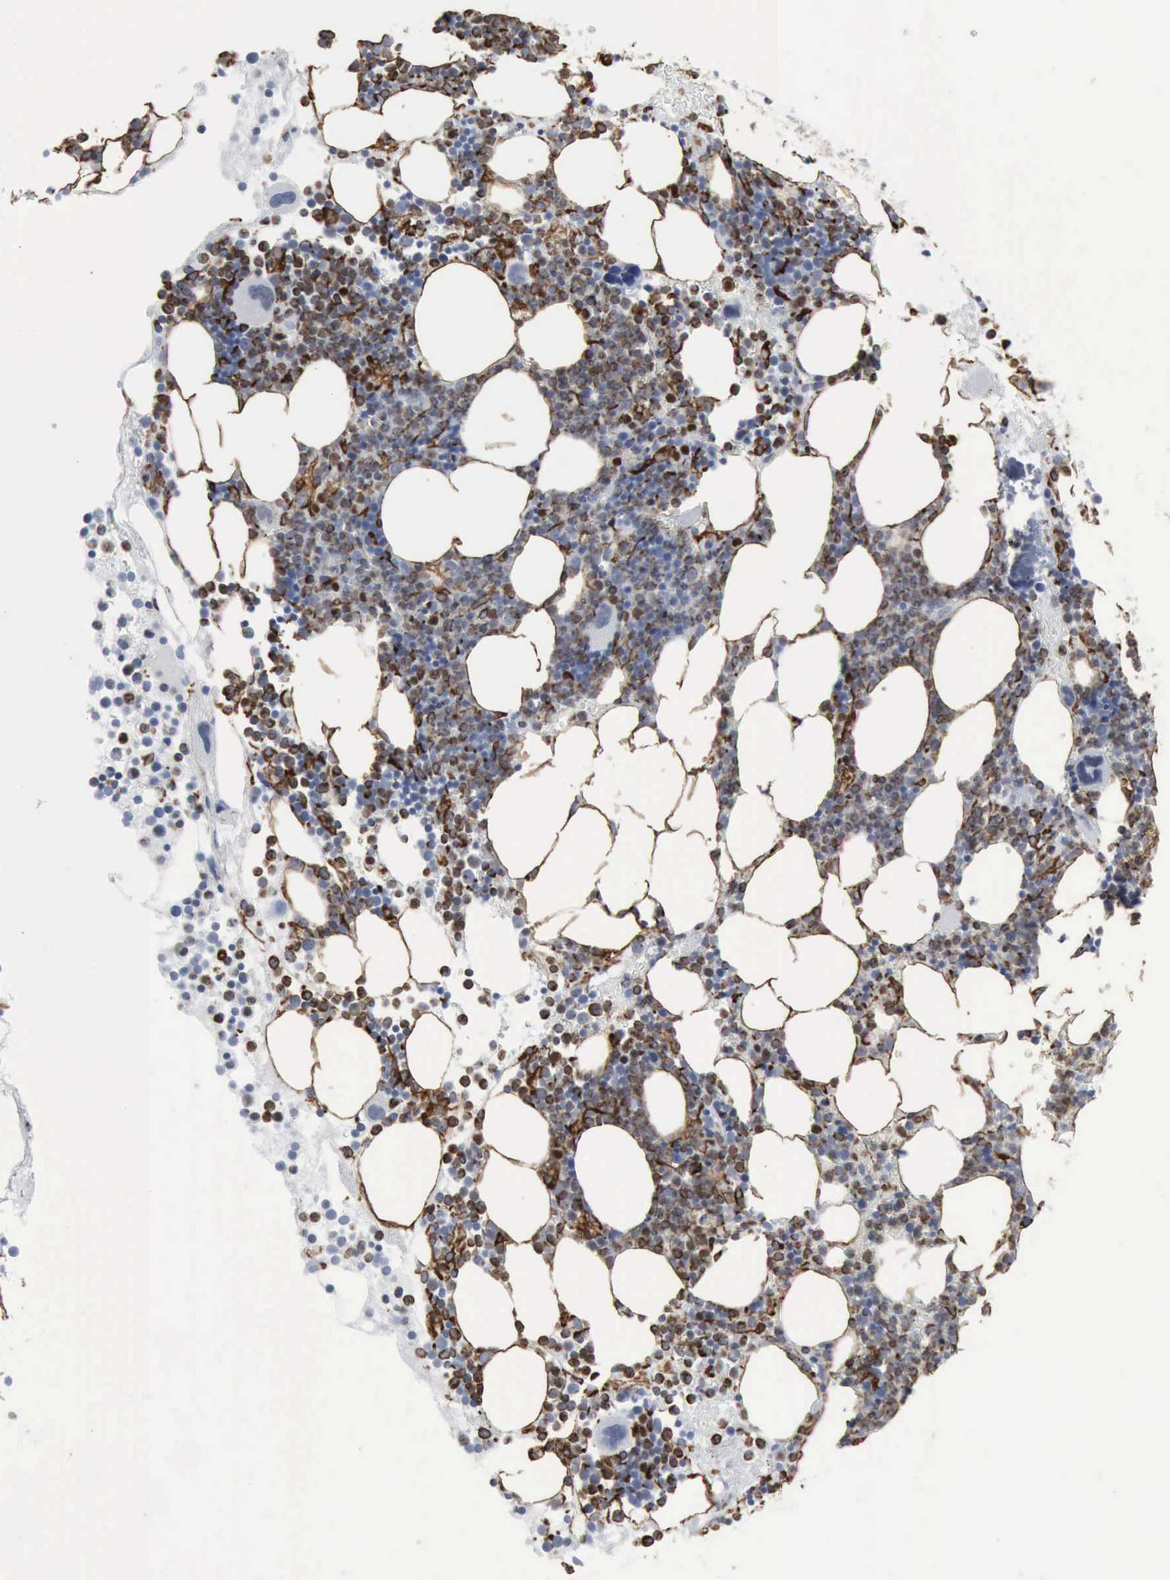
{"staining": {"intensity": "moderate", "quantity": "25%-75%", "location": "cytoplasmic/membranous,nuclear"}, "tissue": "bone marrow", "cell_type": "Hematopoietic cells", "image_type": "normal", "snomed": [{"axis": "morphology", "description": "Normal tissue, NOS"}, {"axis": "topography", "description": "Bone marrow"}], "caption": "Immunohistochemistry (DAB (3,3'-diaminobenzidine)) staining of normal bone marrow exhibits moderate cytoplasmic/membranous,nuclear protein expression in about 25%-75% of hematopoietic cells.", "gene": "CCNE1", "patient": {"sex": "male", "age": 75}}